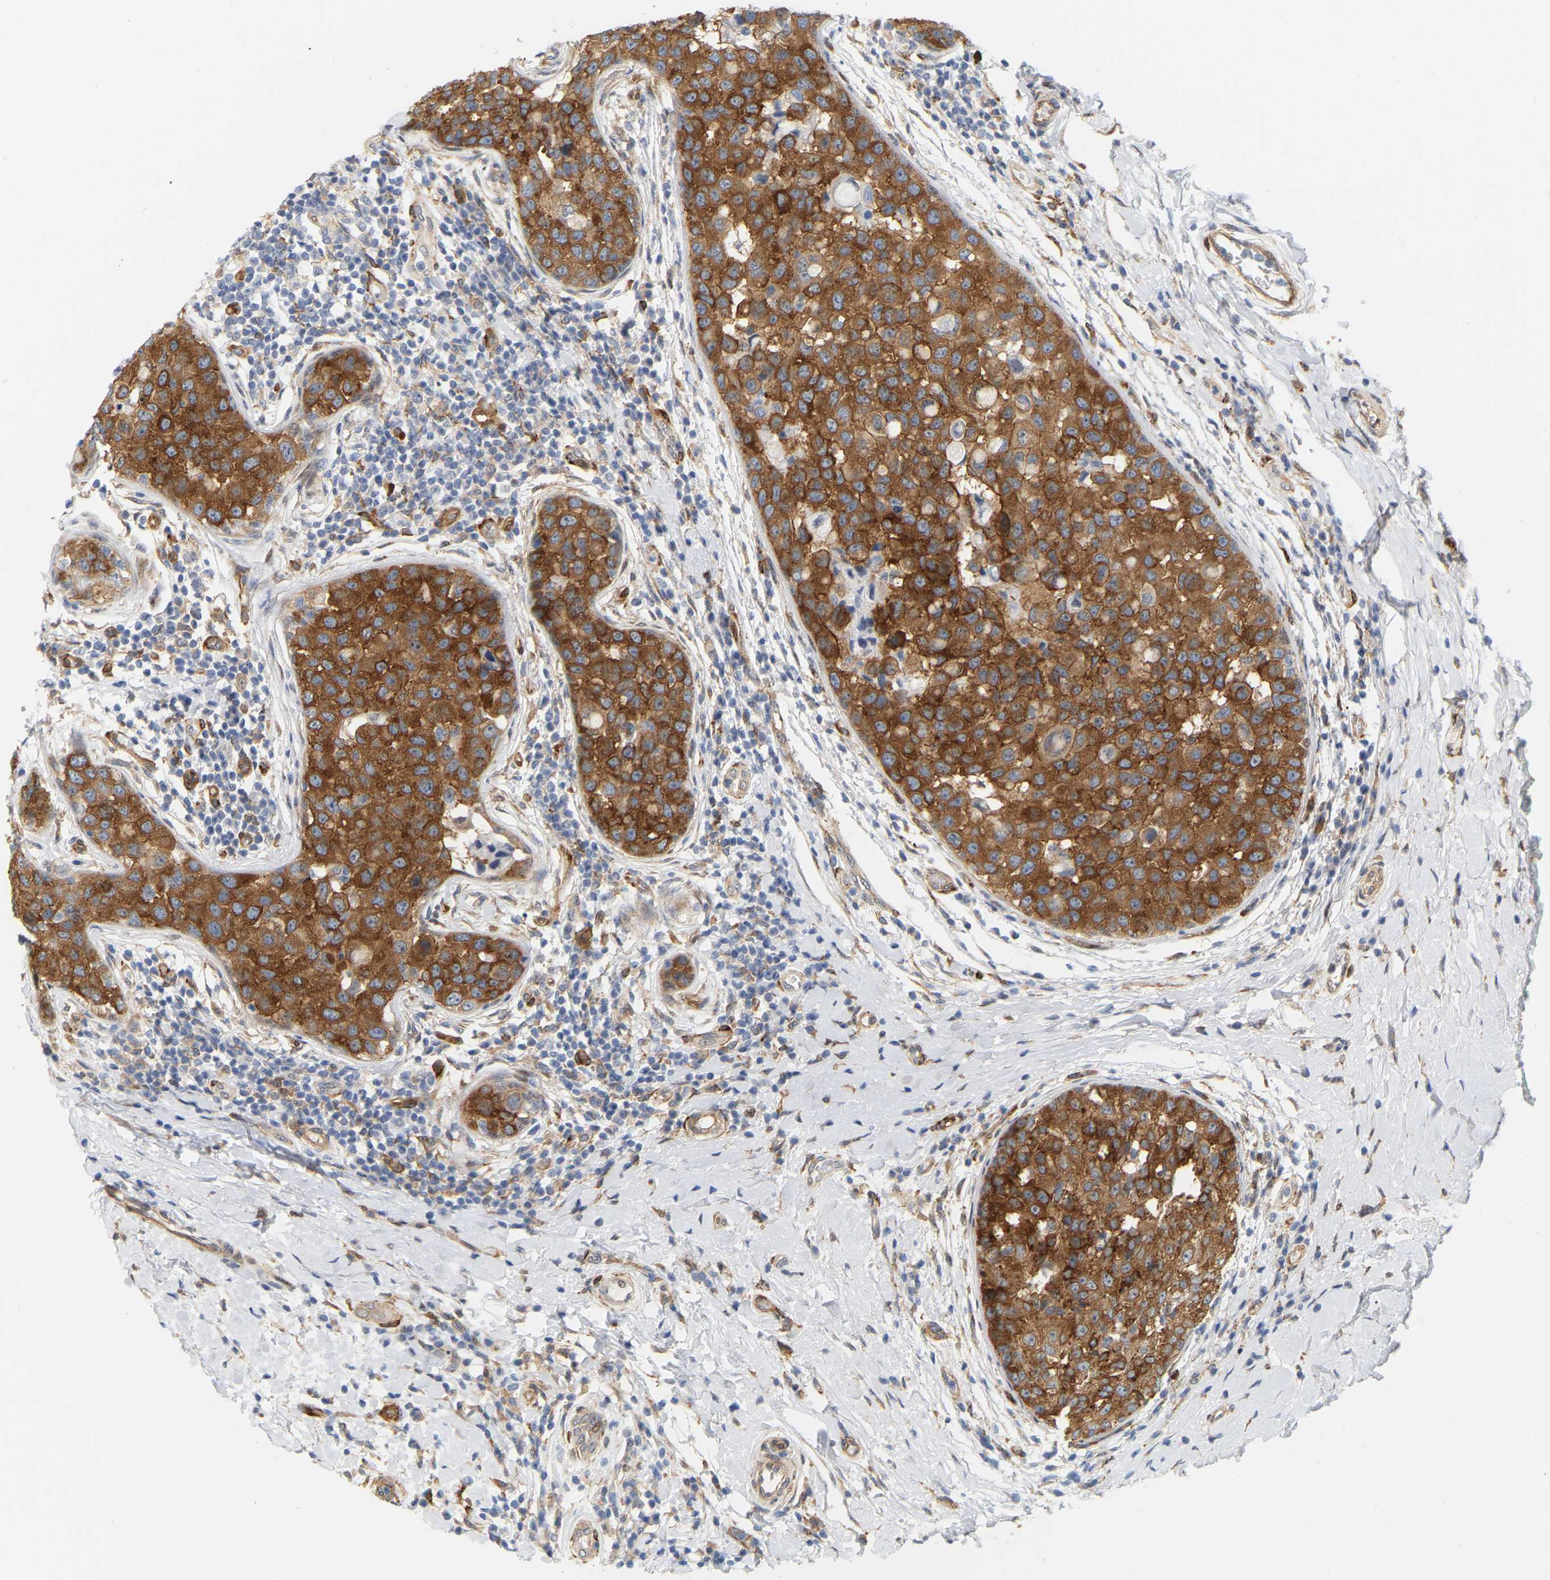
{"staining": {"intensity": "strong", "quantity": "25%-75%", "location": "cytoplasmic/membranous"}, "tissue": "breast cancer", "cell_type": "Tumor cells", "image_type": "cancer", "snomed": [{"axis": "morphology", "description": "Duct carcinoma"}, {"axis": "topography", "description": "Breast"}], "caption": "The immunohistochemical stain shows strong cytoplasmic/membranous staining in tumor cells of breast intraductal carcinoma tissue. The protein of interest is stained brown, and the nuclei are stained in blue (DAB (3,3'-diaminobenzidine) IHC with brightfield microscopy, high magnification).", "gene": "RAPH1", "patient": {"sex": "female", "age": 27}}